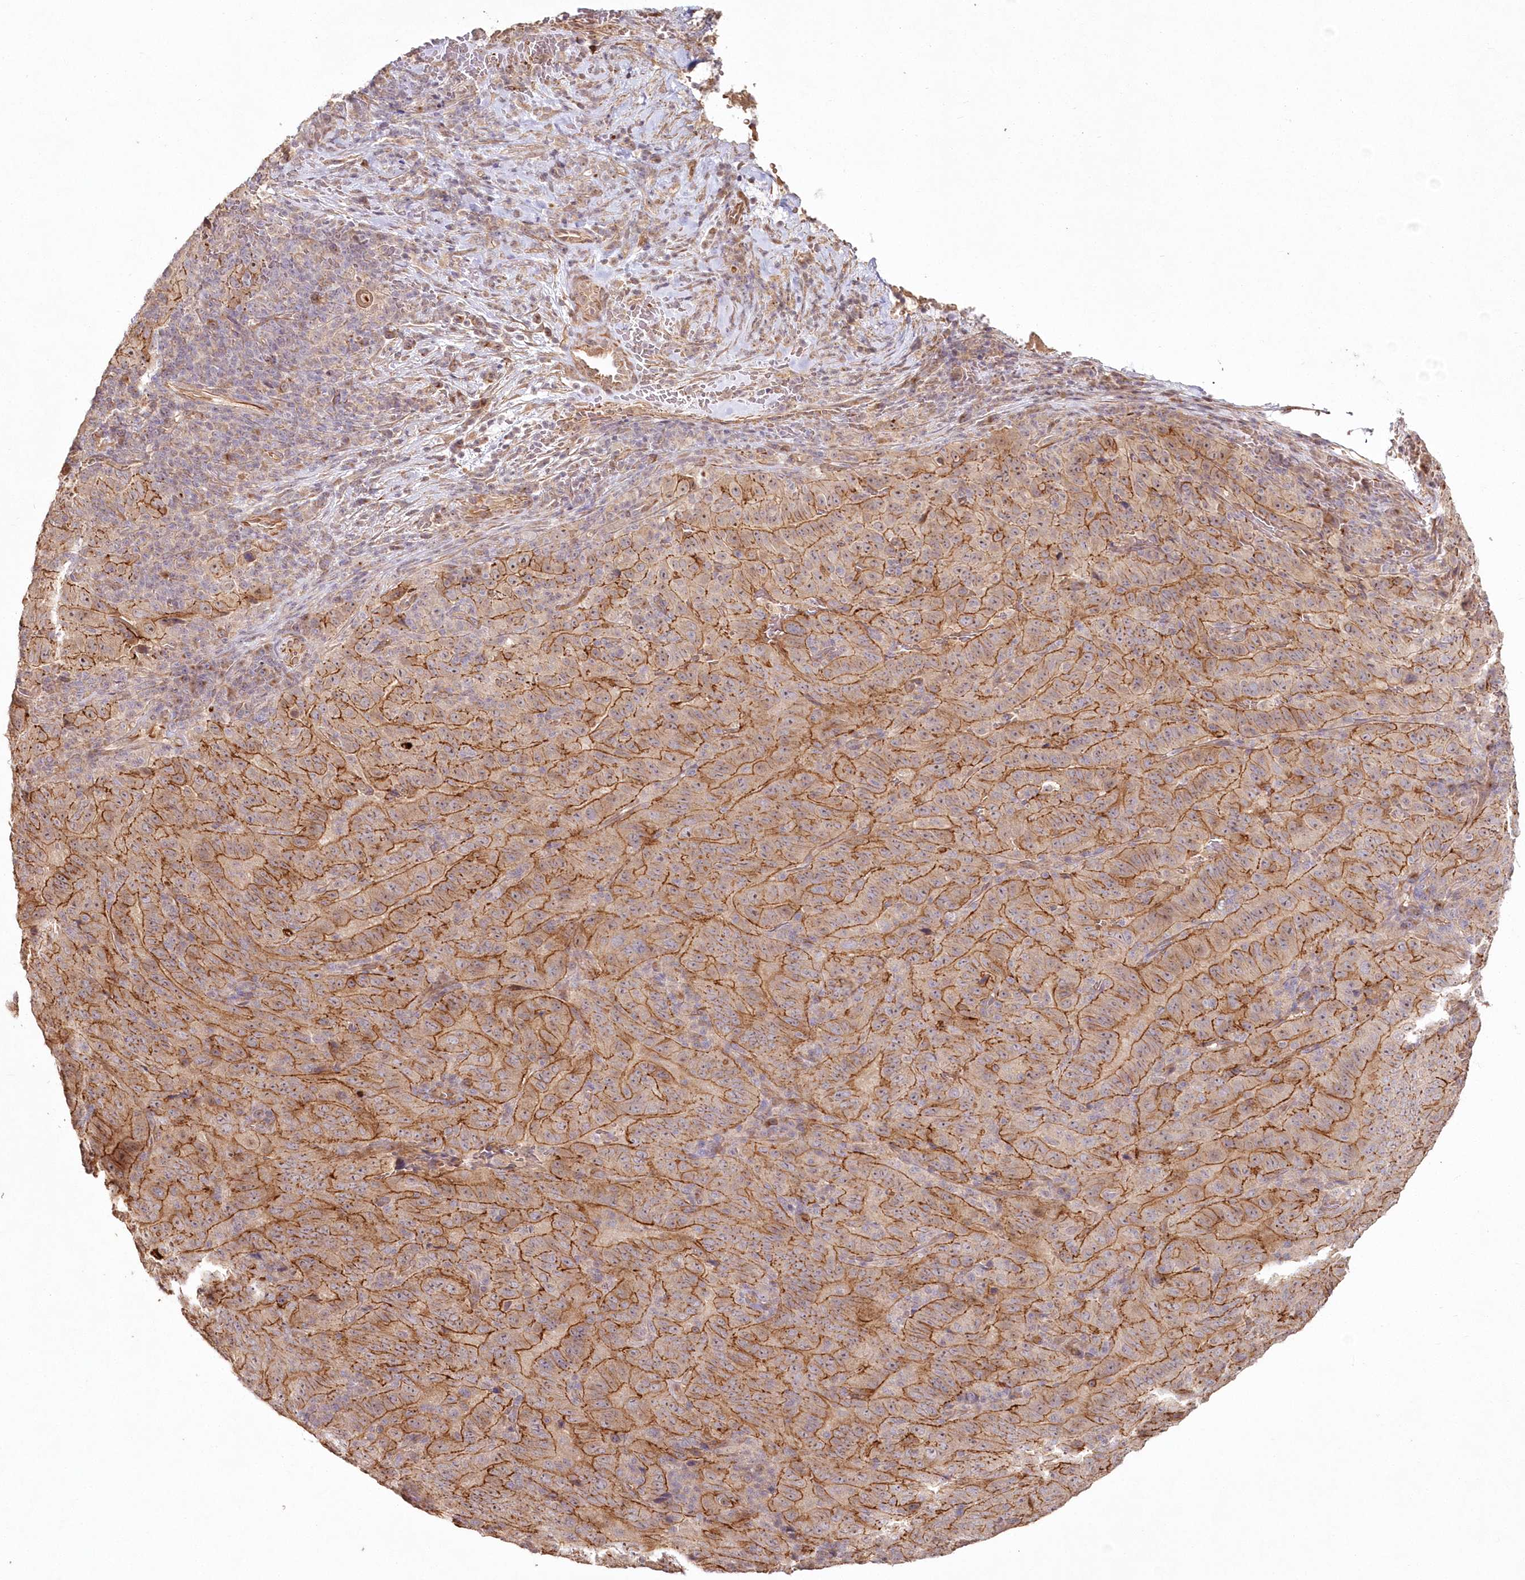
{"staining": {"intensity": "moderate", "quantity": ">75%", "location": "cytoplasmic/membranous"}, "tissue": "pancreatic cancer", "cell_type": "Tumor cells", "image_type": "cancer", "snomed": [{"axis": "morphology", "description": "Adenocarcinoma, NOS"}, {"axis": "topography", "description": "Pancreas"}], "caption": "Protein positivity by IHC demonstrates moderate cytoplasmic/membranous expression in approximately >75% of tumor cells in pancreatic adenocarcinoma.", "gene": "HYCC2", "patient": {"sex": "male", "age": 63}}